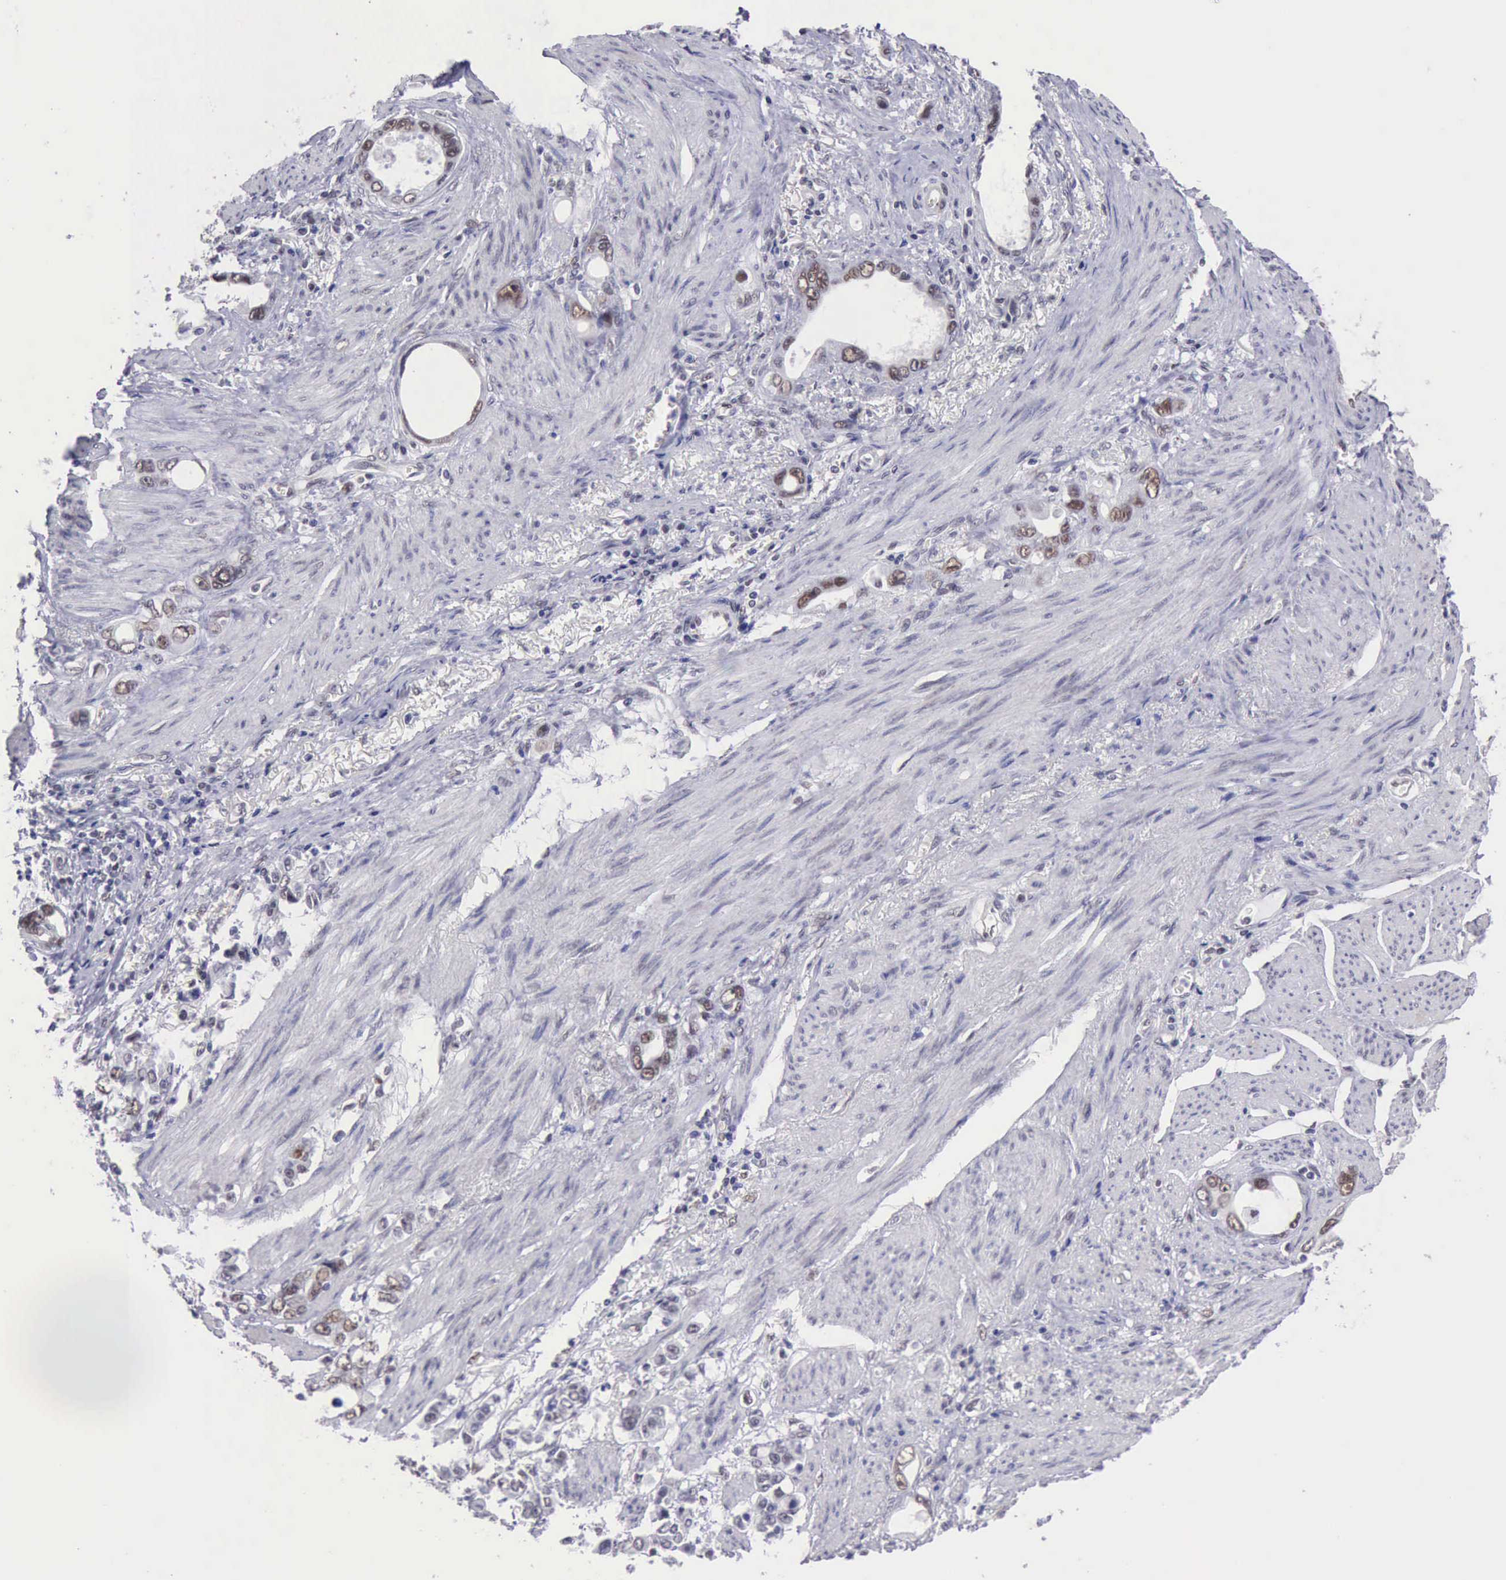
{"staining": {"intensity": "weak", "quantity": "25%-75%", "location": "nuclear"}, "tissue": "stomach cancer", "cell_type": "Tumor cells", "image_type": "cancer", "snomed": [{"axis": "morphology", "description": "Adenocarcinoma, NOS"}, {"axis": "topography", "description": "Stomach"}], "caption": "The immunohistochemical stain highlights weak nuclear staining in tumor cells of stomach cancer (adenocarcinoma) tissue.", "gene": "ERCC4", "patient": {"sex": "male", "age": 78}}